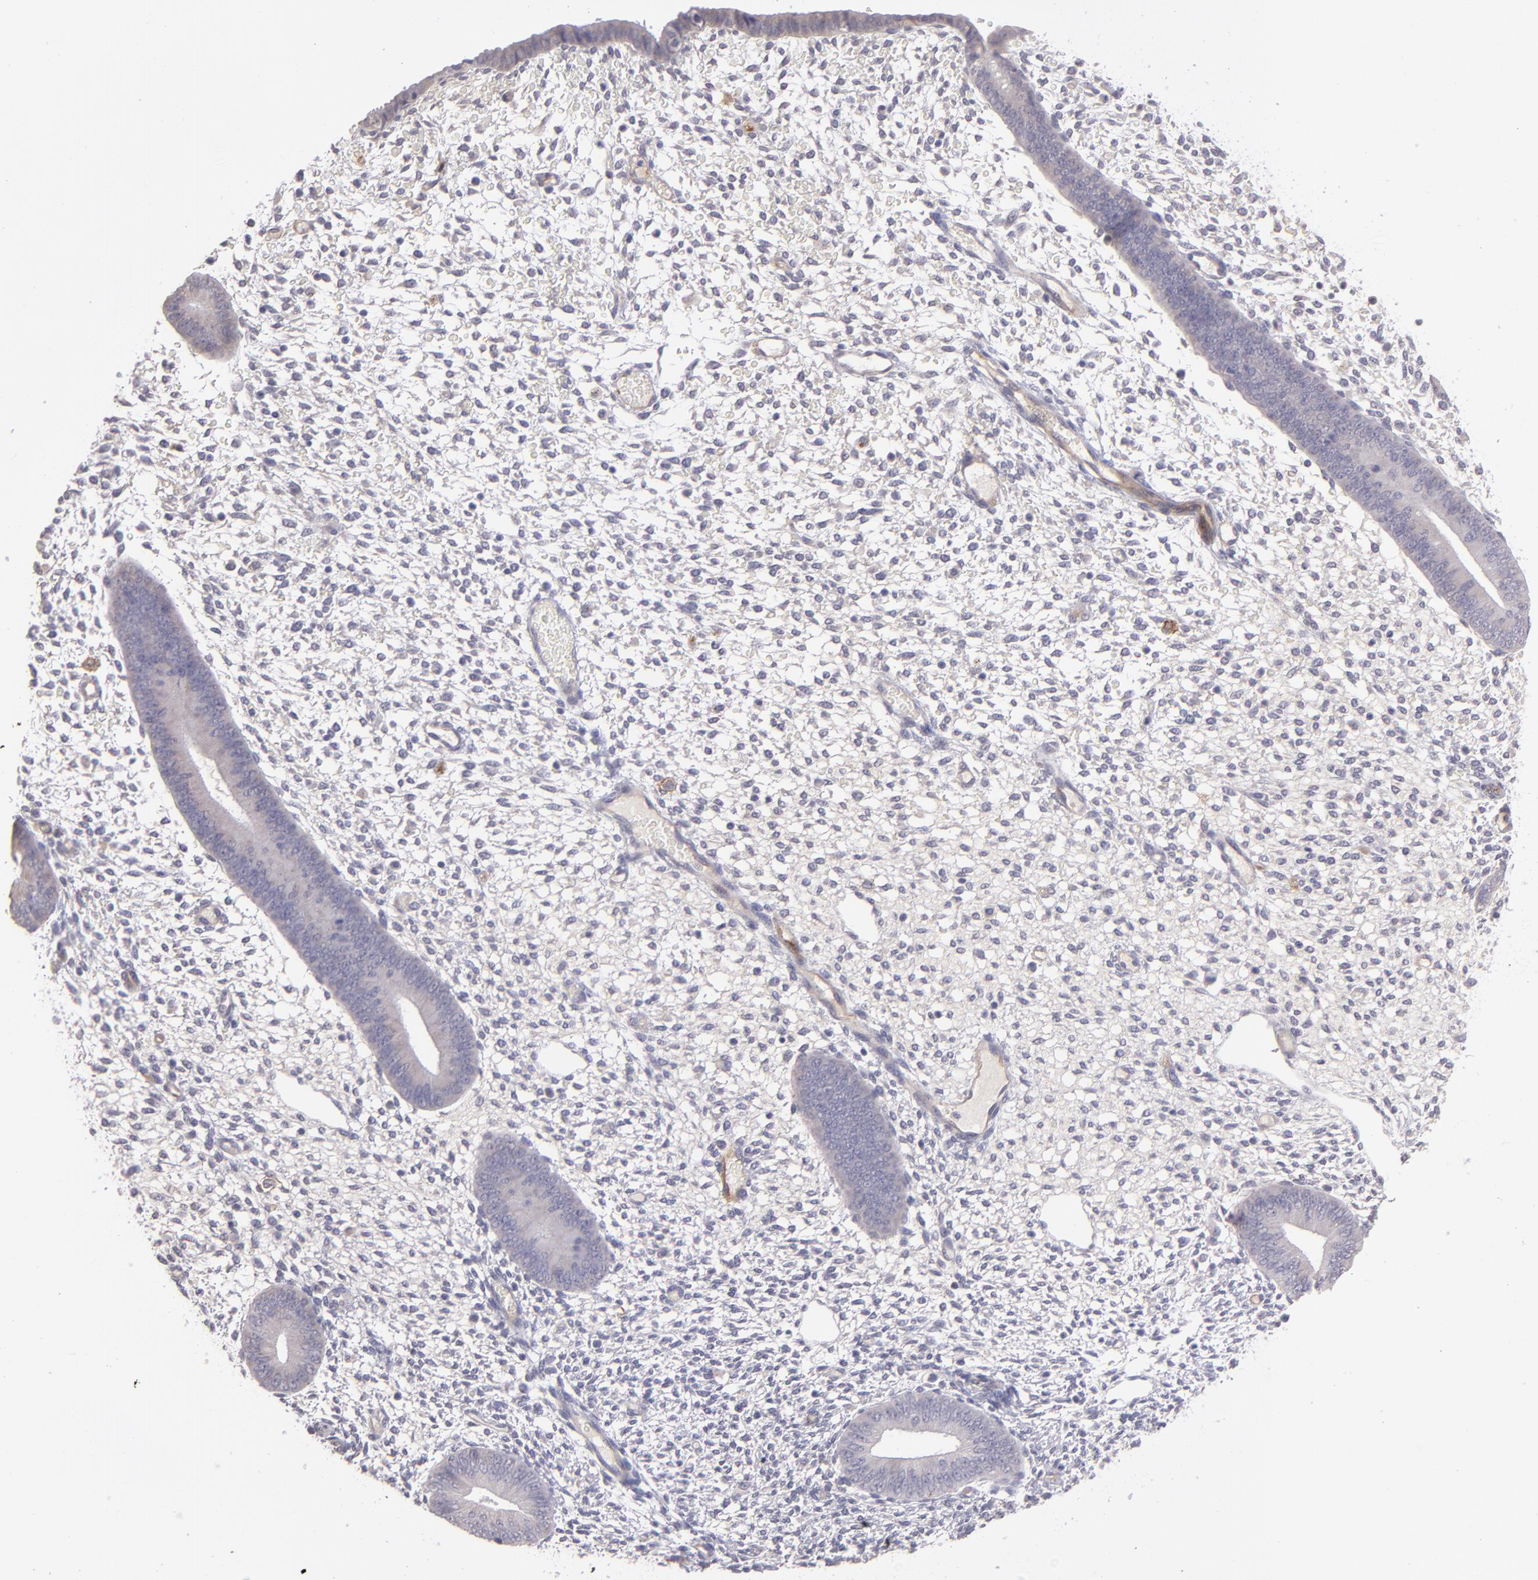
{"staining": {"intensity": "negative", "quantity": "none", "location": "none"}, "tissue": "endometrium", "cell_type": "Cells in endometrial stroma", "image_type": "normal", "snomed": [{"axis": "morphology", "description": "Normal tissue, NOS"}, {"axis": "topography", "description": "Endometrium"}], "caption": "IHC histopathology image of normal endometrium stained for a protein (brown), which displays no staining in cells in endometrial stroma.", "gene": "THBD", "patient": {"sex": "female", "age": 42}}